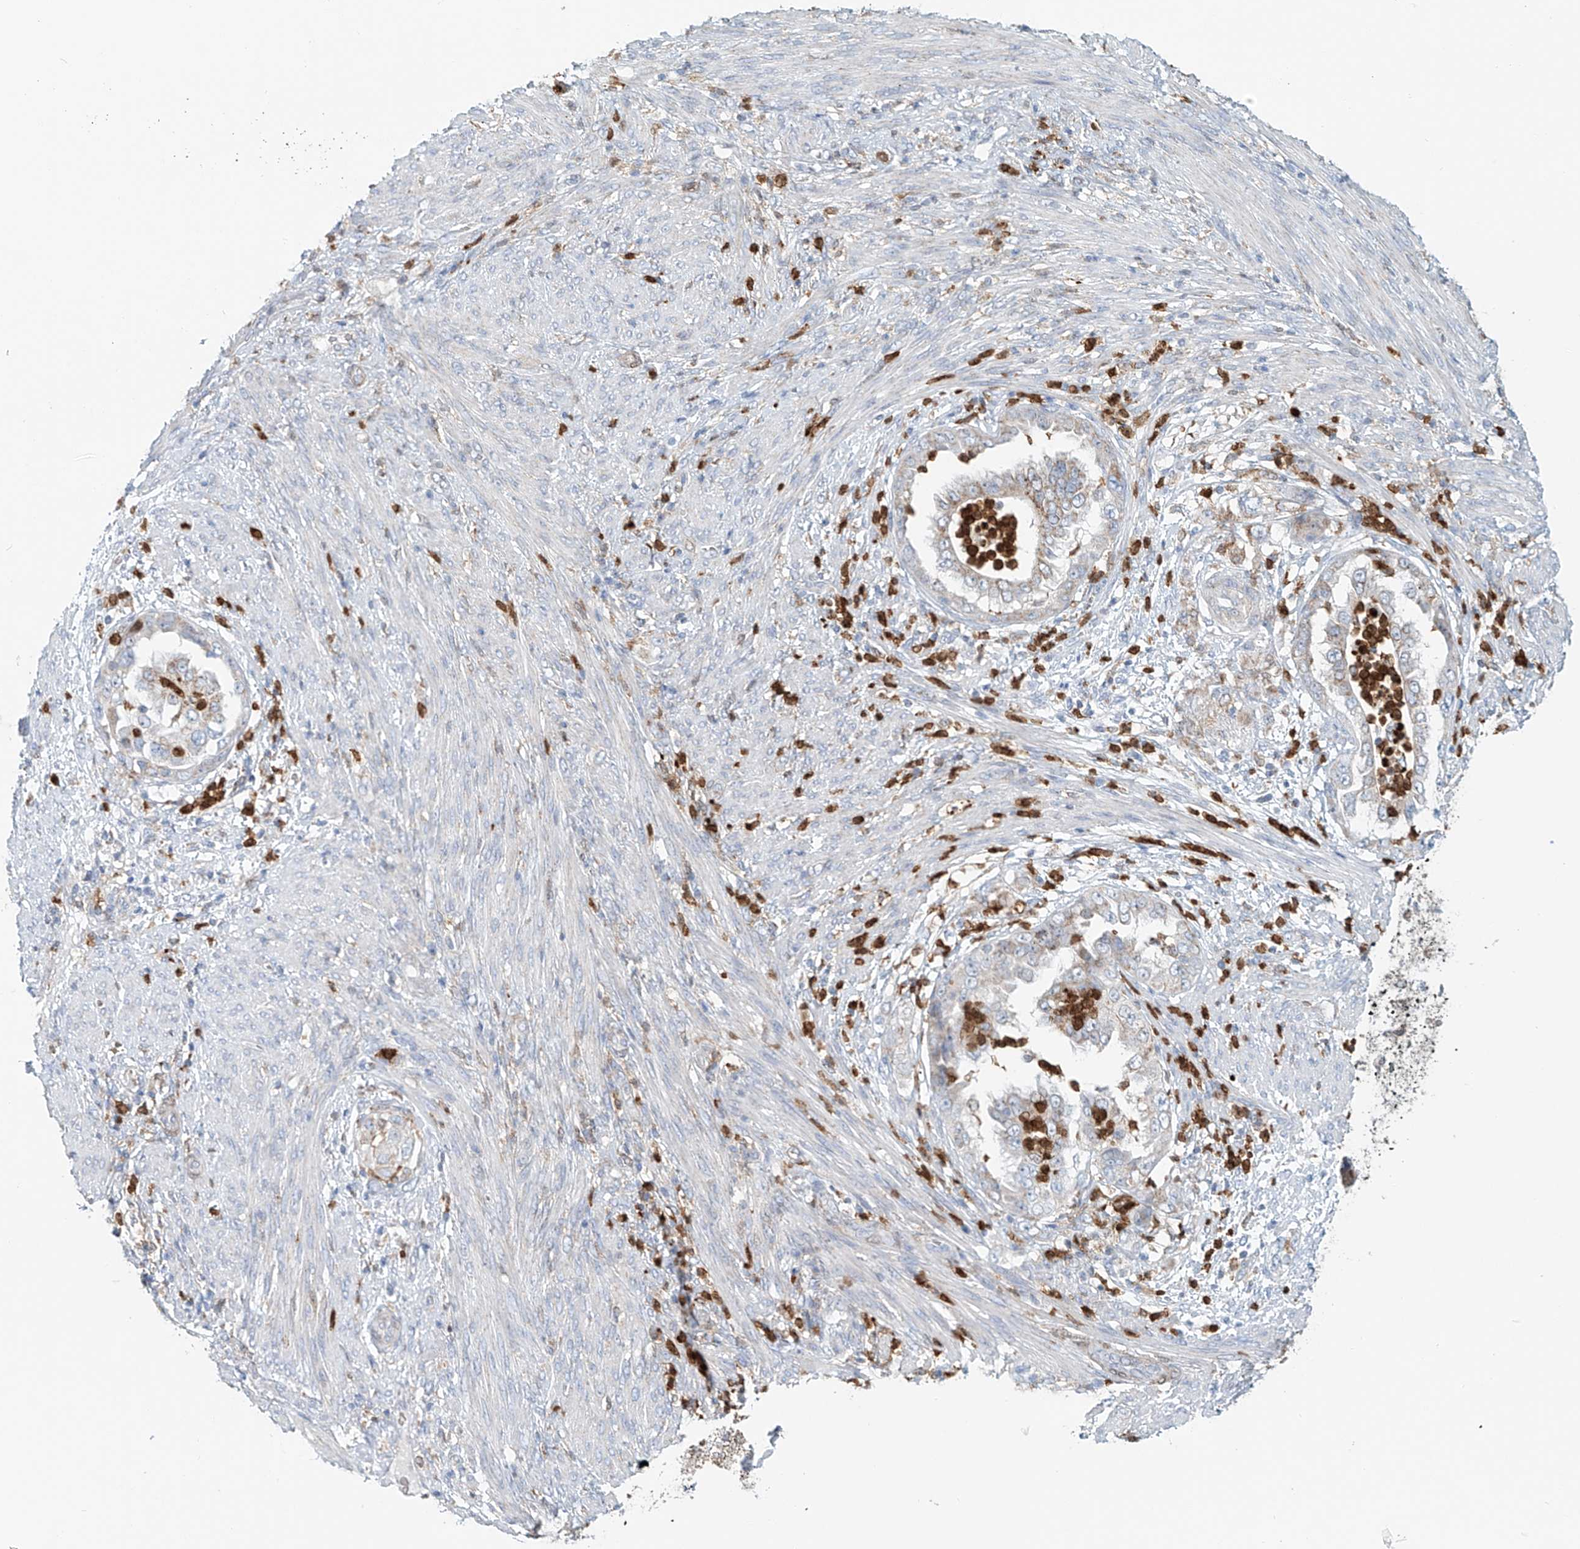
{"staining": {"intensity": "moderate", "quantity": "25%-75%", "location": "cytoplasmic/membranous"}, "tissue": "endometrial cancer", "cell_type": "Tumor cells", "image_type": "cancer", "snomed": [{"axis": "morphology", "description": "Adenocarcinoma, NOS"}, {"axis": "topography", "description": "Endometrium"}], "caption": "Moderate cytoplasmic/membranous staining for a protein is seen in approximately 25%-75% of tumor cells of adenocarcinoma (endometrial) using immunohistochemistry.", "gene": "PTPRA", "patient": {"sex": "female", "age": 85}}